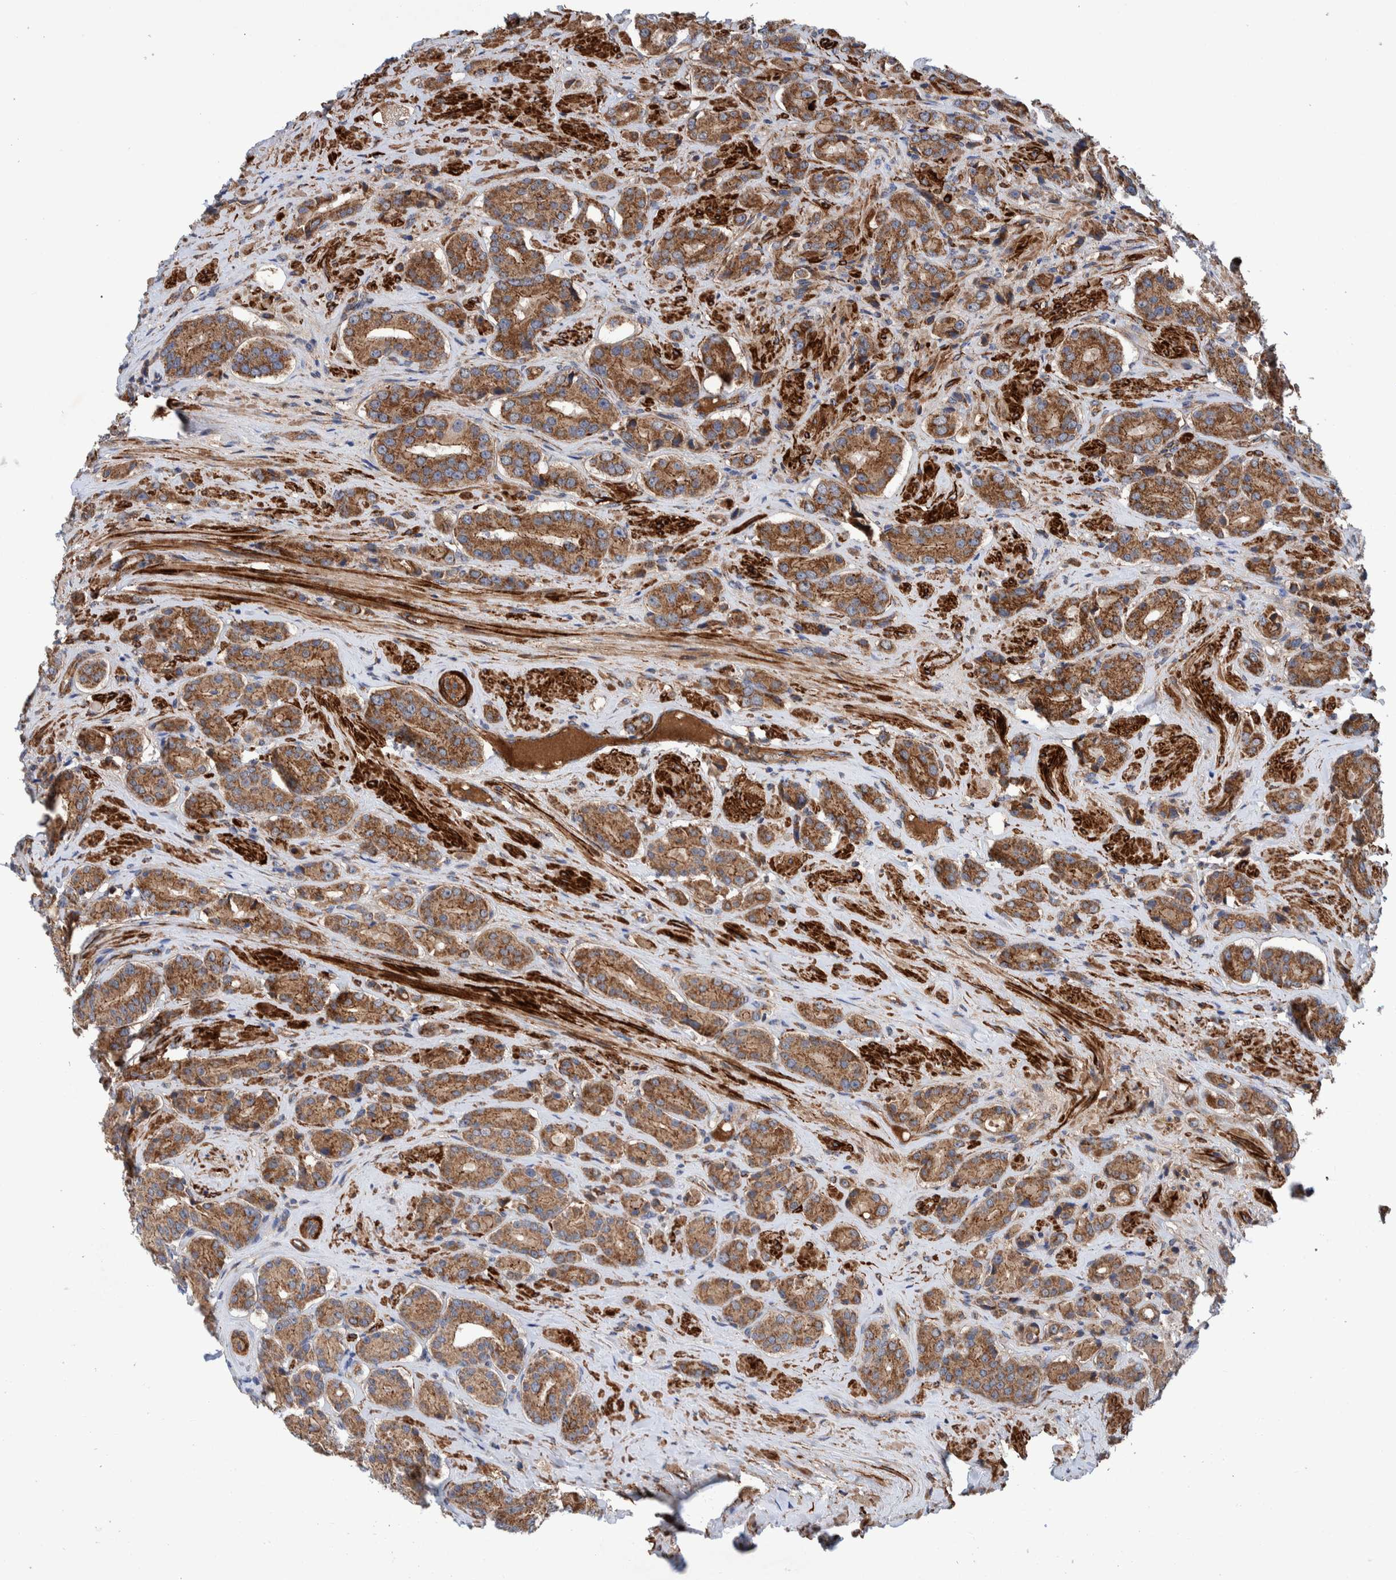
{"staining": {"intensity": "strong", "quantity": ">75%", "location": "cytoplasmic/membranous"}, "tissue": "prostate cancer", "cell_type": "Tumor cells", "image_type": "cancer", "snomed": [{"axis": "morphology", "description": "Adenocarcinoma, High grade"}, {"axis": "topography", "description": "Prostate"}], "caption": "Brown immunohistochemical staining in human prostate adenocarcinoma (high-grade) shows strong cytoplasmic/membranous staining in about >75% of tumor cells.", "gene": "SLC25A10", "patient": {"sex": "male", "age": 71}}